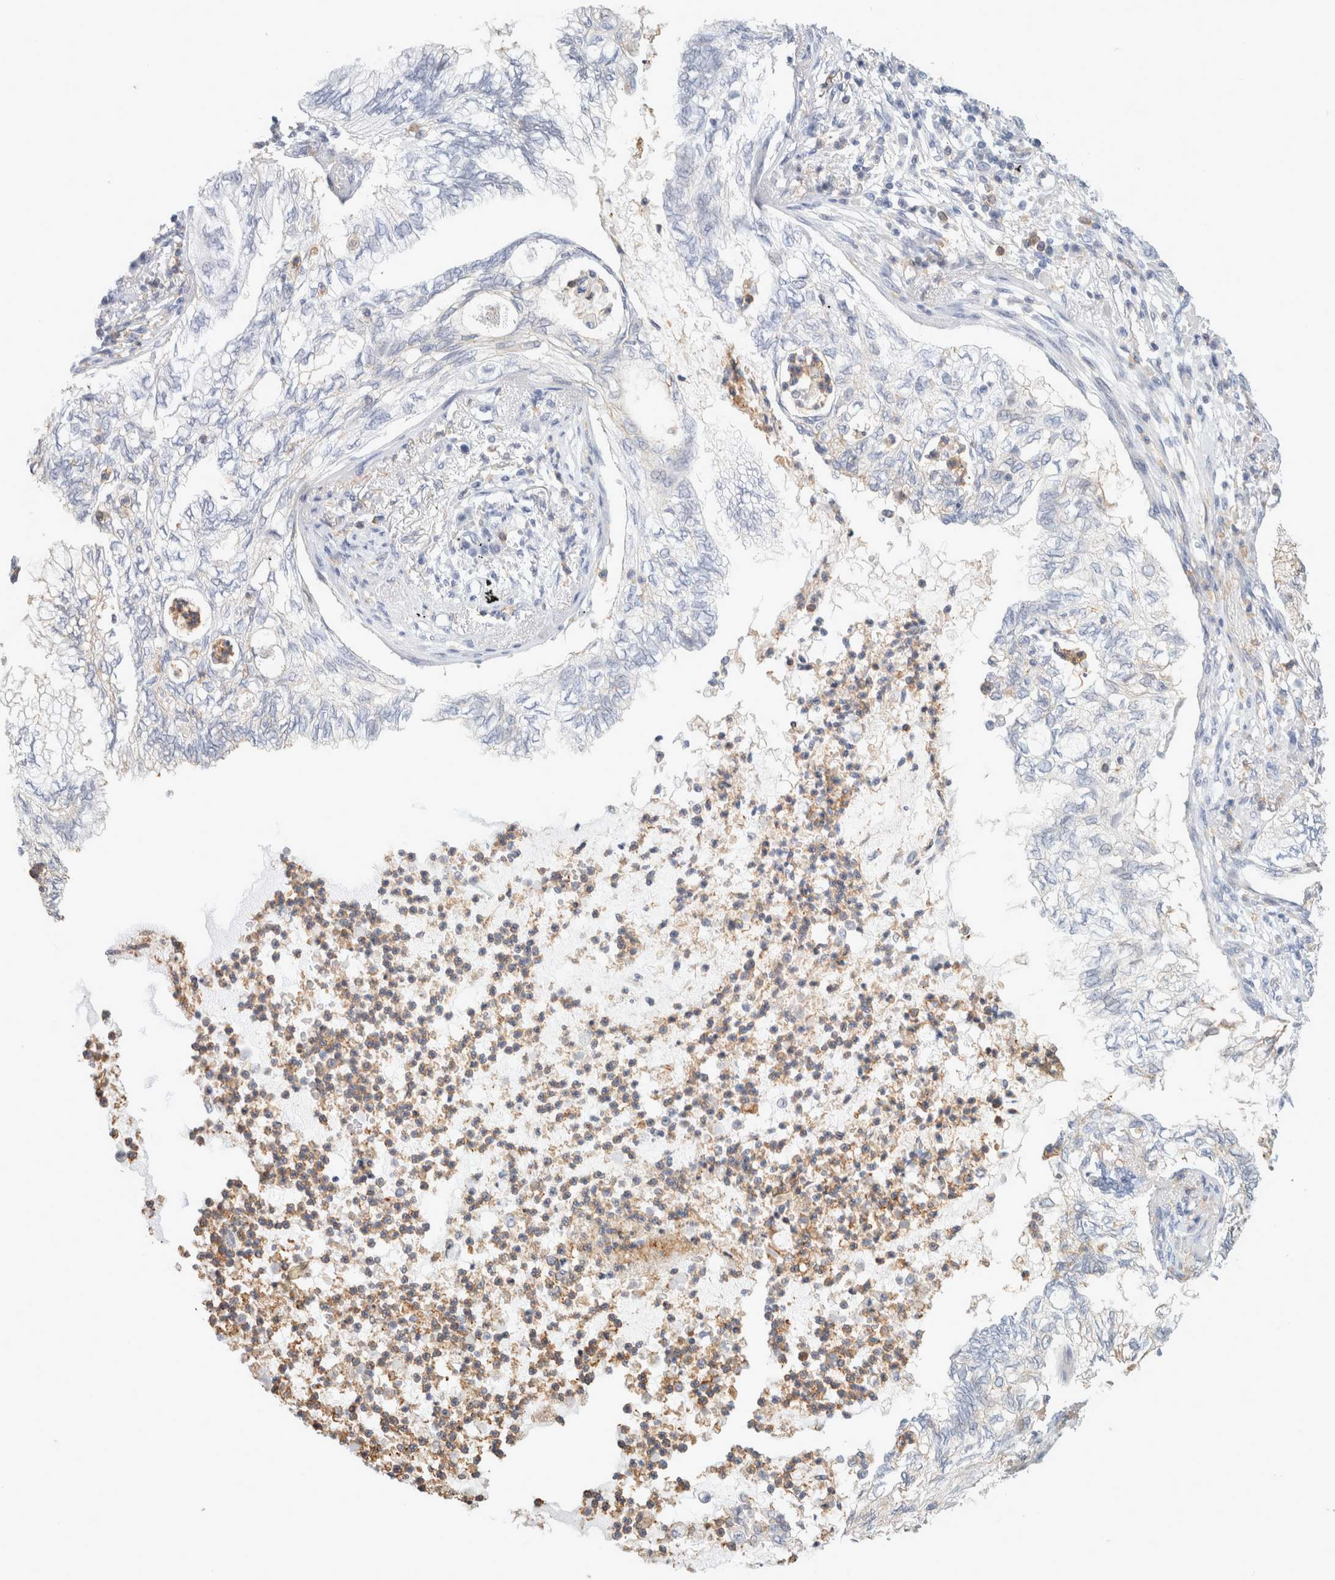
{"staining": {"intensity": "negative", "quantity": "none", "location": "none"}, "tissue": "lung cancer", "cell_type": "Tumor cells", "image_type": "cancer", "snomed": [{"axis": "morphology", "description": "Normal tissue, NOS"}, {"axis": "morphology", "description": "Adenocarcinoma, NOS"}, {"axis": "topography", "description": "Bronchus"}, {"axis": "topography", "description": "Lung"}], "caption": "This photomicrograph is of adenocarcinoma (lung) stained with IHC to label a protein in brown with the nuclei are counter-stained blue. There is no positivity in tumor cells.", "gene": "P2RY2", "patient": {"sex": "female", "age": 70}}